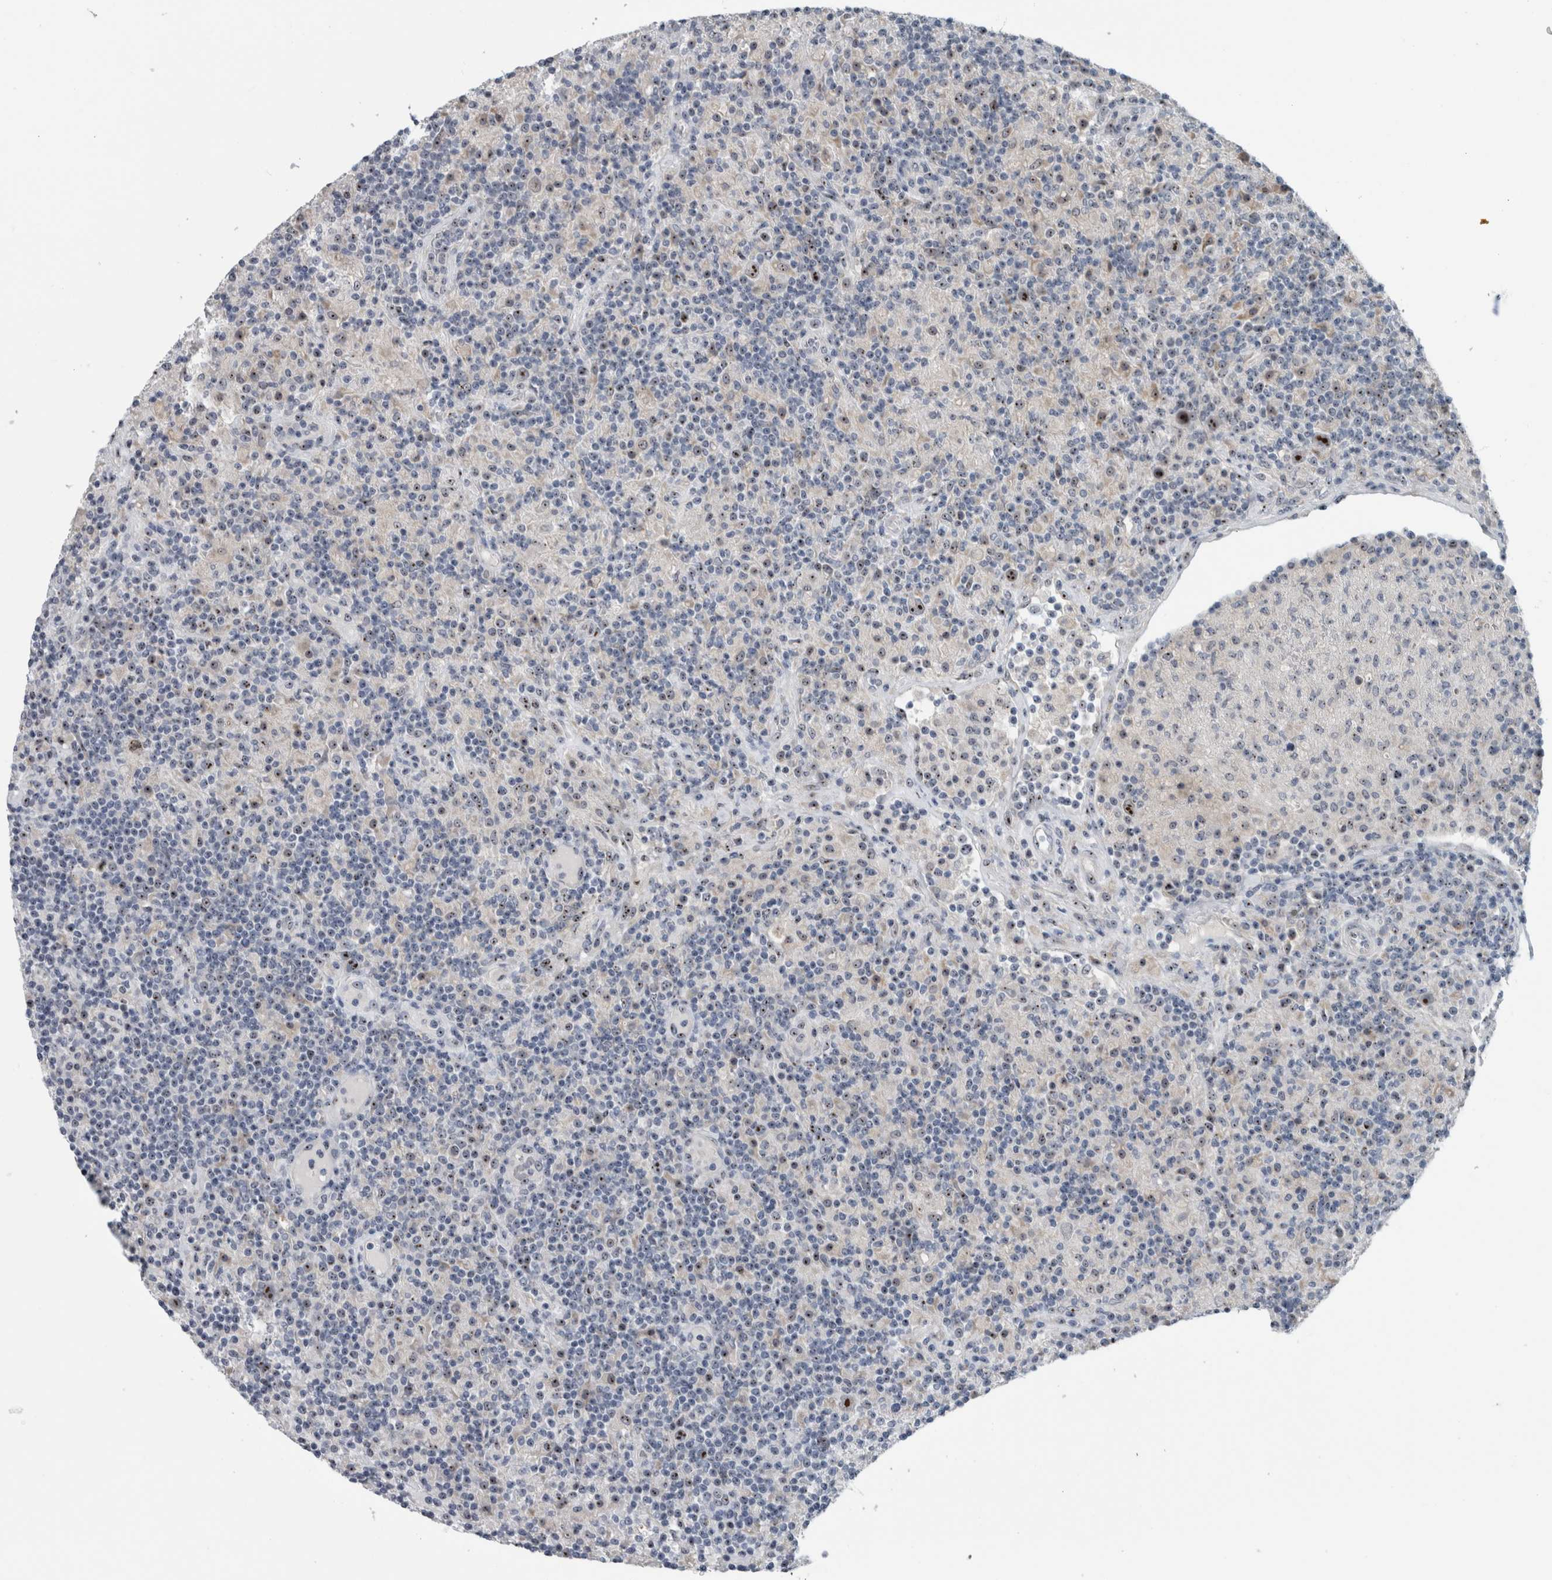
{"staining": {"intensity": "moderate", "quantity": ">75%", "location": "nuclear"}, "tissue": "lymphoma", "cell_type": "Tumor cells", "image_type": "cancer", "snomed": [{"axis": "morphology", "description": "Hodgkin's disease, NOS"}, {"axis": "topography", "description": "Lymph node"}], "caption": "Immunohistochemistry (IHC) staining of Hodgkin's disease, which exhibits medium levels of moderate nuclear expression in about >75% of tumor cells indicating moderate nuclear protein expression. The staining was performed using DAB (3,3'-diaminobenzidine) (brown) for protein detection and nuclei were counterstained in hematoxylin (blue).", "gene": "UTP6", "patient": {"sex": "male", "age": 70}}